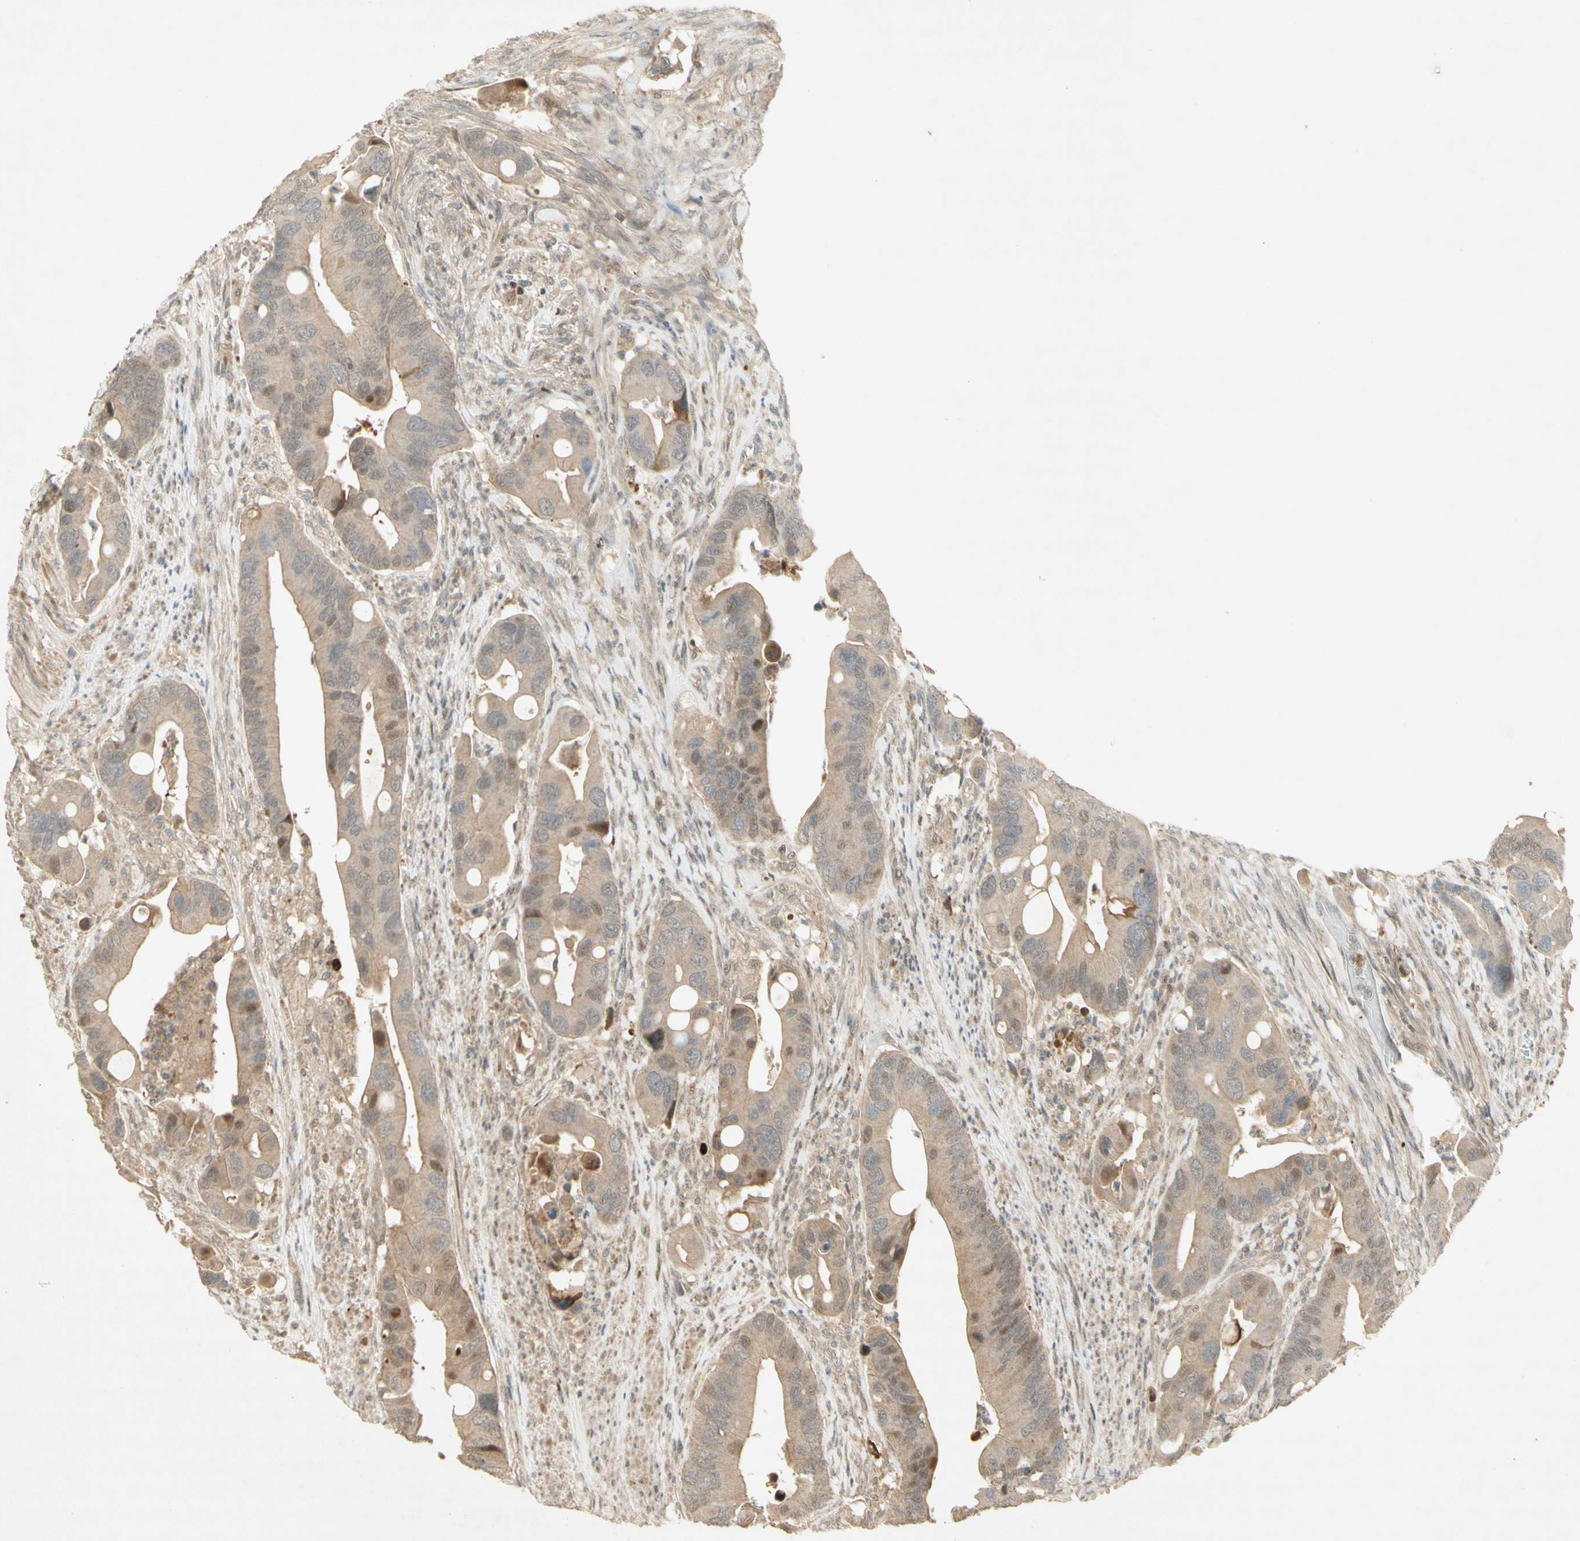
{"staining": {"intensity": "weak", "quantity": "25%-75%", "location": "cytoplasmic/membranous,nuclear"}, "tissue": "colorectal cancer", "cell_type": "Tumor cells", "image_type": "cancer", "snomed": [{"axis": "morphology", "description": "Adenocarcinoma, NOS"}, {"axis": "topography", "description": "Rectum"}], "caption": "Tumor cells display low levels of weak cytoplasmic/membranous and nuclear staining in about 25%-75% of cells in colorectal cancer. (IHC, brightfield microscopy, high magnification).", "gene": "NRG4", "patient": {"sex": "female", "age": 57}}